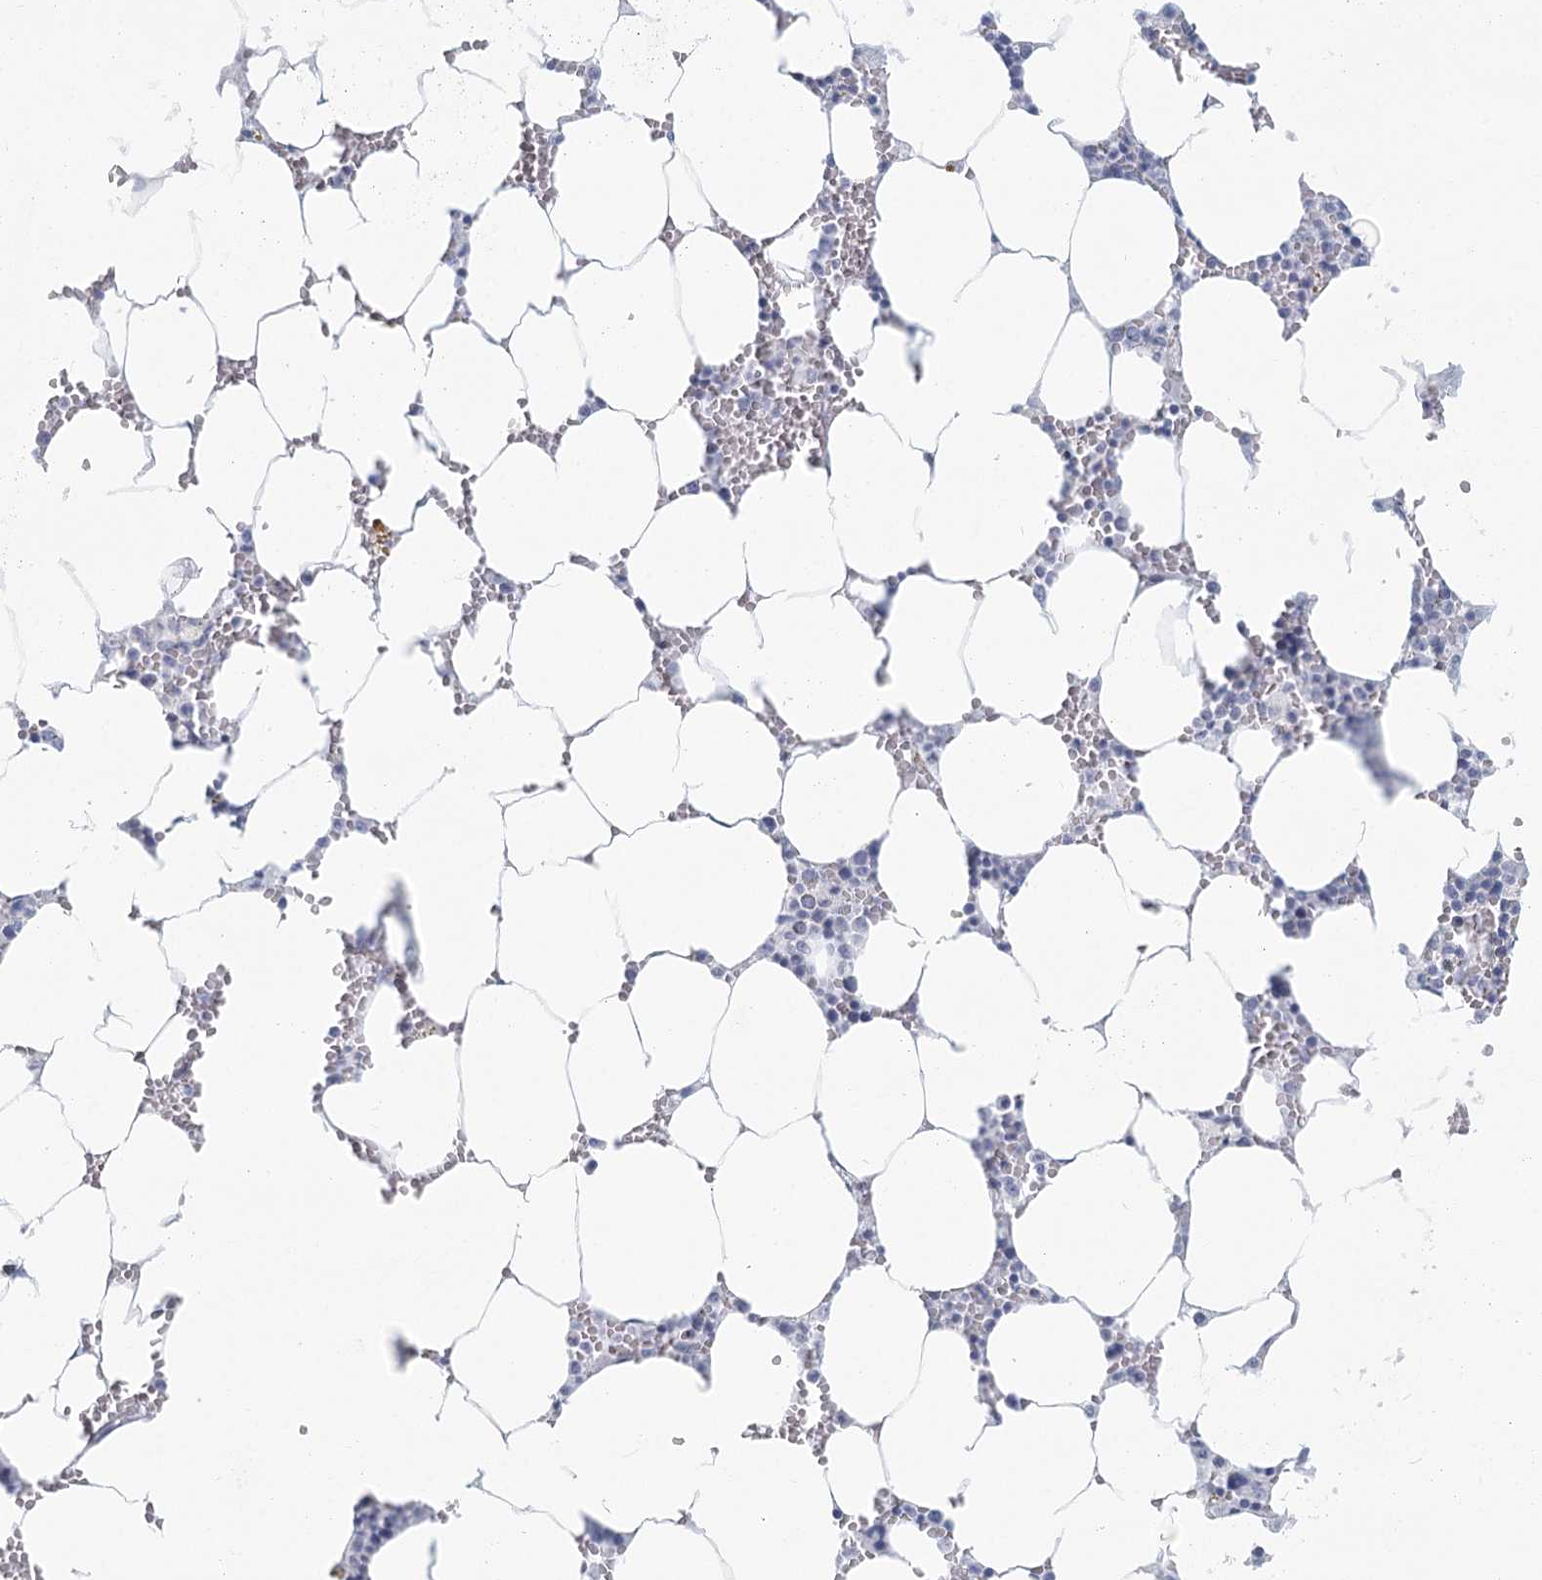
{"staining": {"intensity": "negative", "quantity": "none", "location": "none"}, "tissue": "bone marrow", "cell_type": "Hematopoietic cells", "image_type": "normal", "snomed": [{"axis": "morphology", "description": "Normal tissue, NOS"}, {"axis": "topography", "description": "Bone marrow"}], "caption": "DAB (3,3'-diaminobenzidine) immunohistochemical staining of benign bone marrow displays no significant expression in hematopoietic cells. The staining is performed using DAB (3,3'-diaminobenzidine) brown chromogen with nuclei counter-stained in using hematoxylin.", "gene": "WNT8B", "patient": {"sex": "male", "age": 70}}